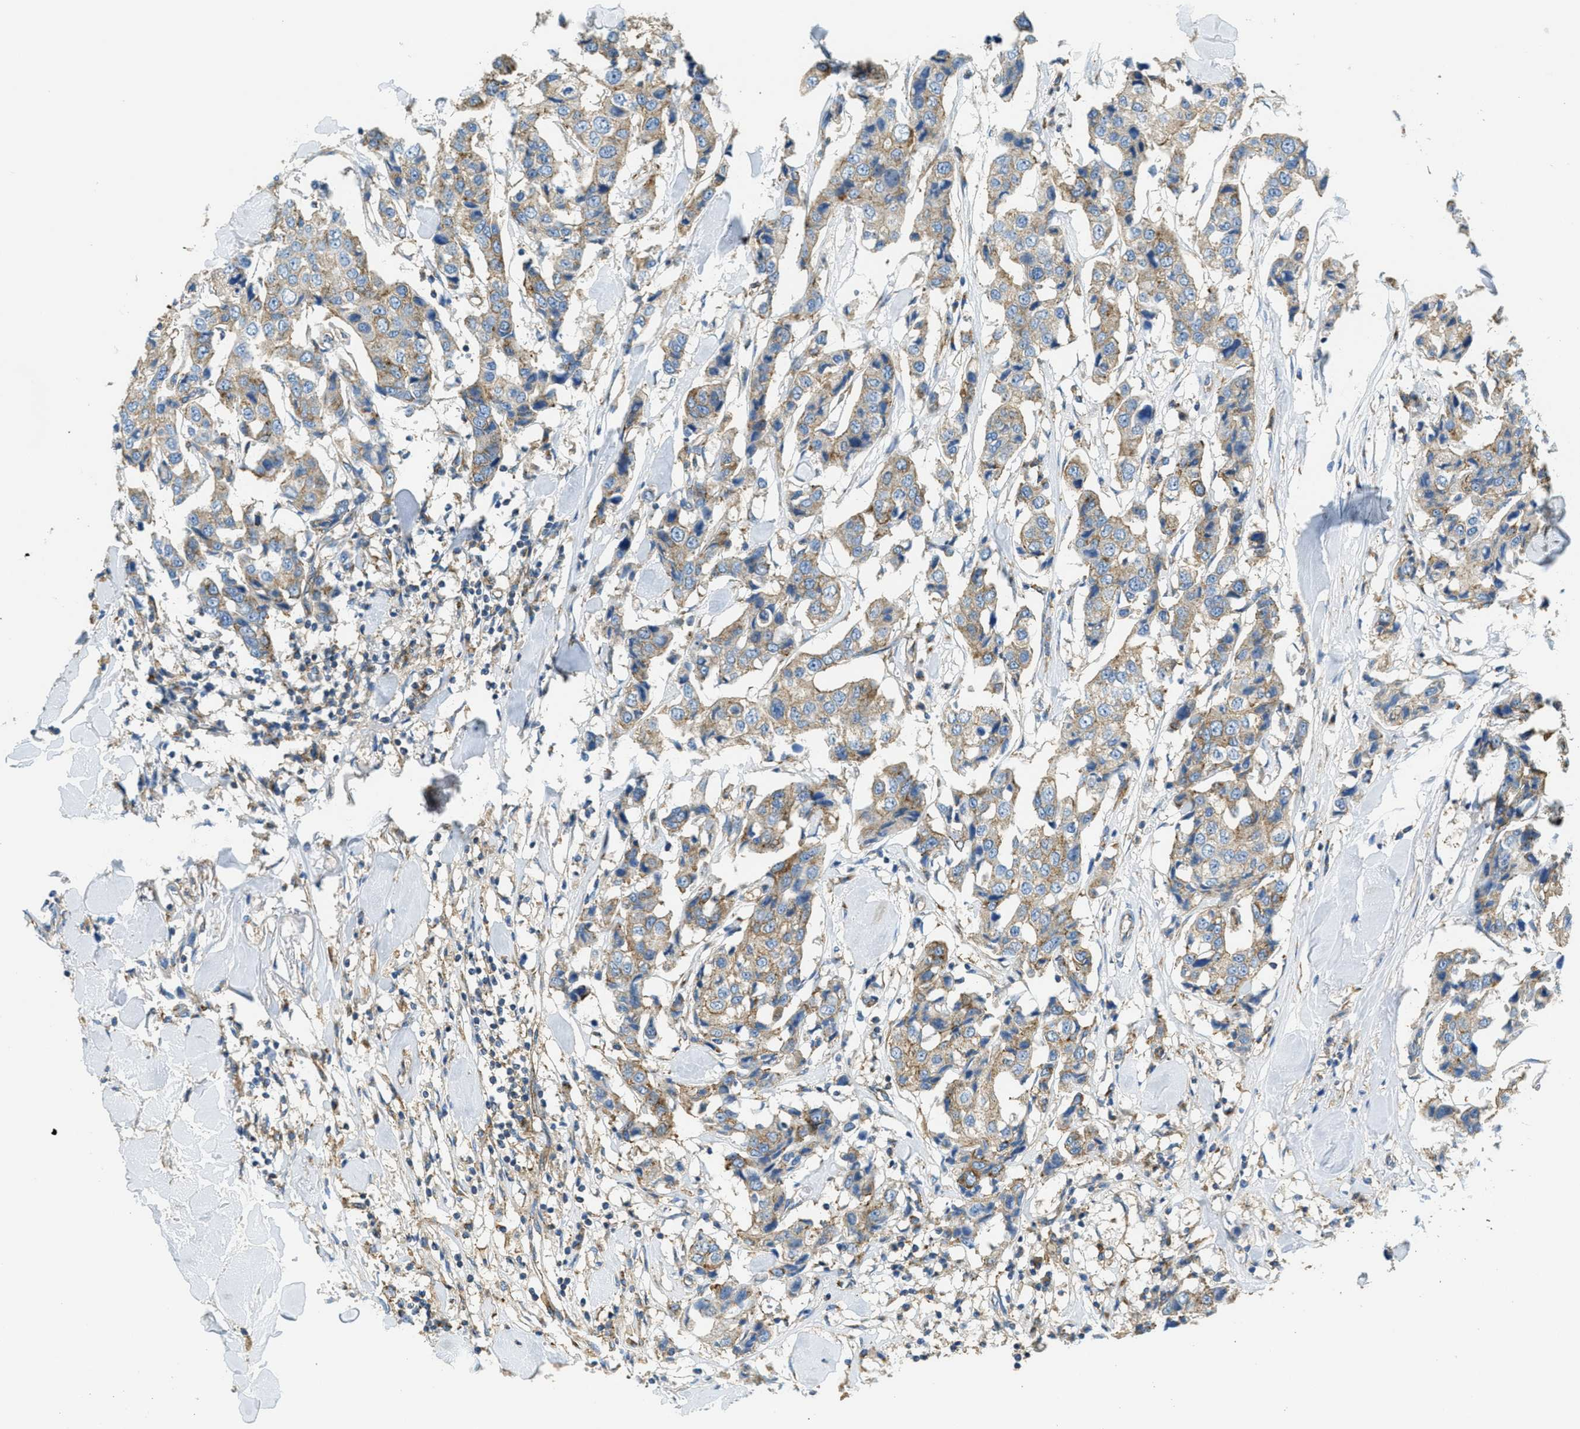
{"staining": {"intensity": "moderate", "quantity": ">75%", "location": "cytoplasmic/membranous"}, "tissue": "breast cancer", "cell_type": "Tumor cells", "image_type": "cancer", "snomed": [{"axis": "morphology", "description": "Duct carcinoma"}, {"axis": "topography", "description": "Breast"}], "caption": "Protein expression analysis of human intraductal carcinoma (breast) reveals moderate cytoplasmic/membranous expression in about >75% of tumor cells.", "gene": "AP2B1", "patient": {"sex": "female", "age": 80}}